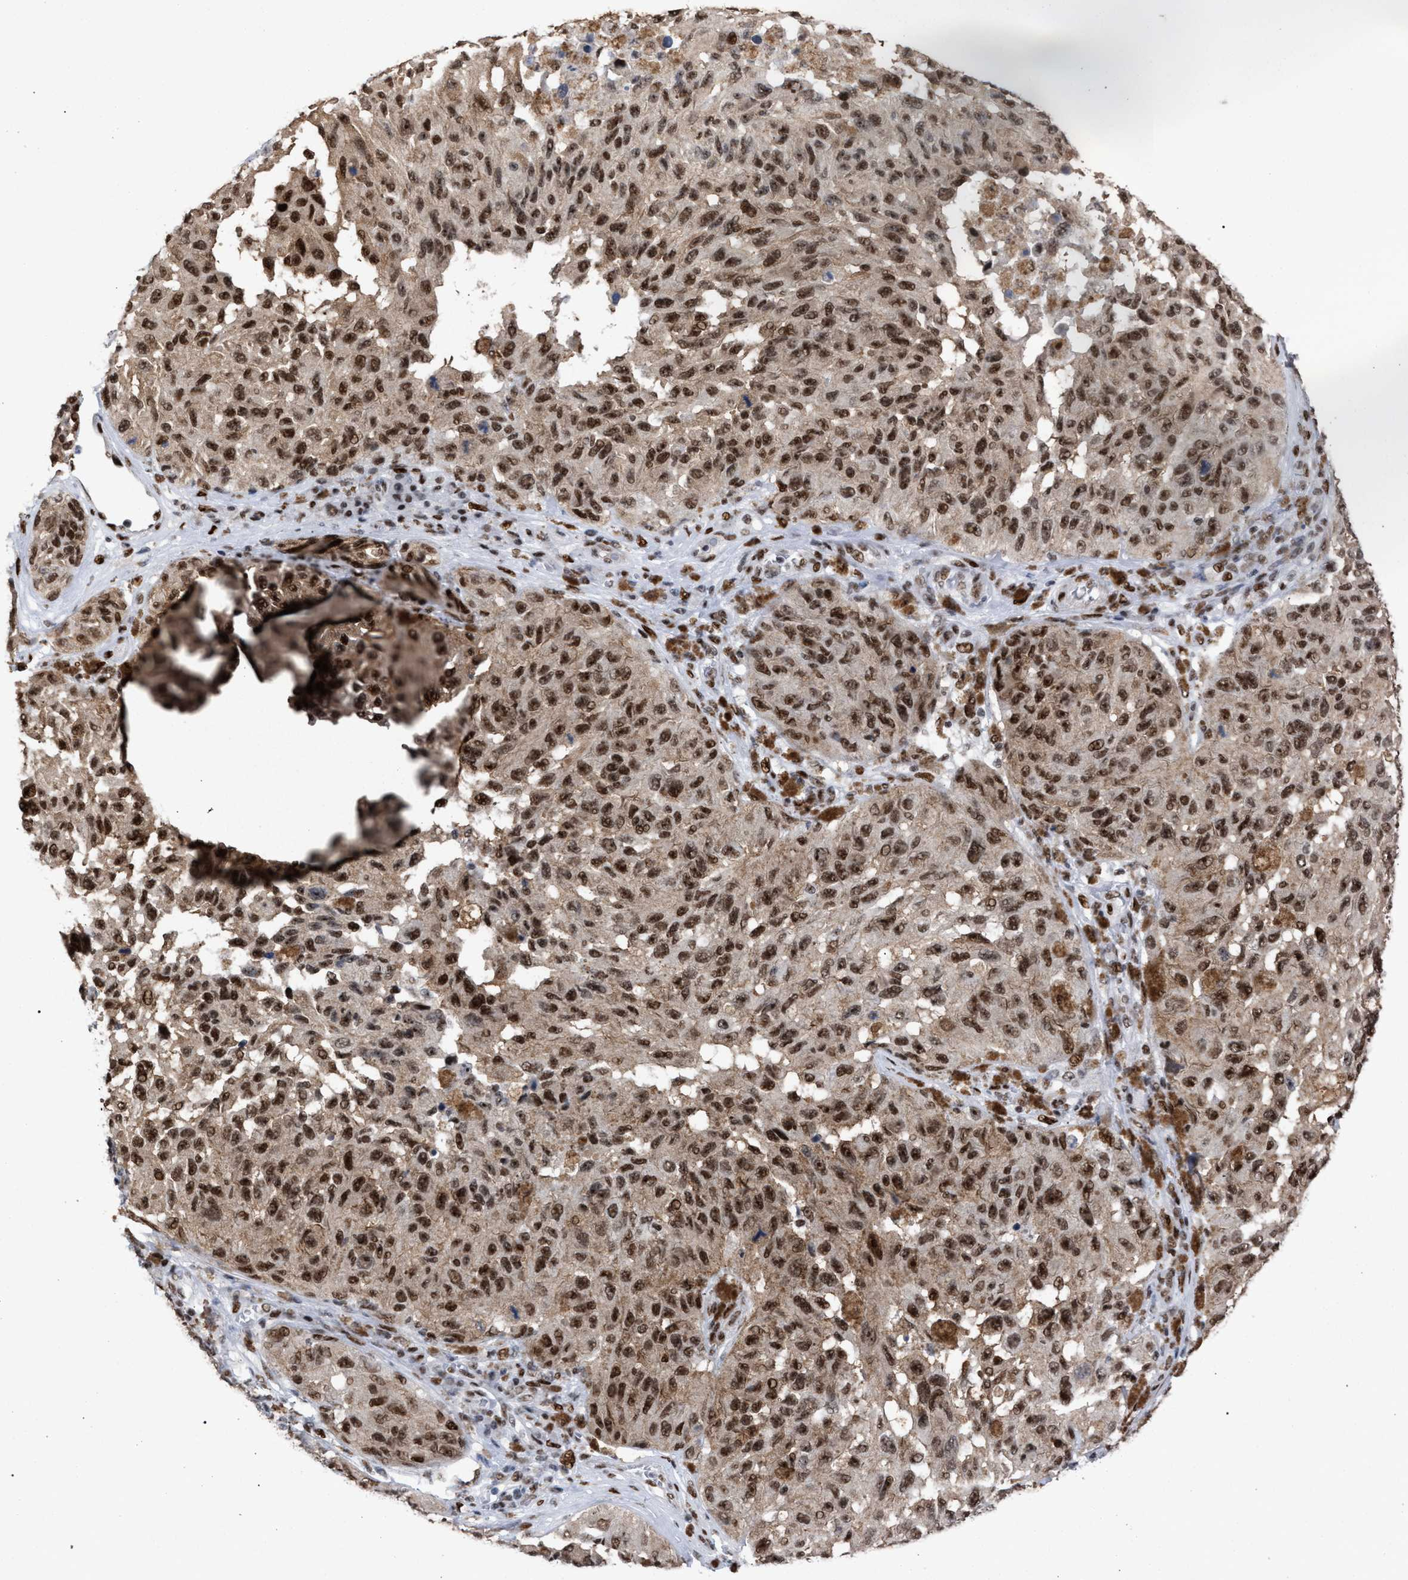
{"staining": {"intensity": "moderate", "quantity": ">75%", "location": "cytoplasmic/membranous,nuclear"}, "tissue": "melanoma", "cell_type": "Tumor cells", "image_type": "cancer", "snomed": [{"axis": "morphology", "description": "Malignant melanoma, NOS"}, {"axis": "topography", "description": "Skin"}], "caption": "Melanoma was stained to show a protein in brown. There is medium levels of moderate cytoplasmic/membranous and nuclear expression in about >75% of tumor cells. (IHC, brightfield microscopy, high magnification).", "gene": "TP53BP1", "patient": {"sex": "female", "age": 73}}